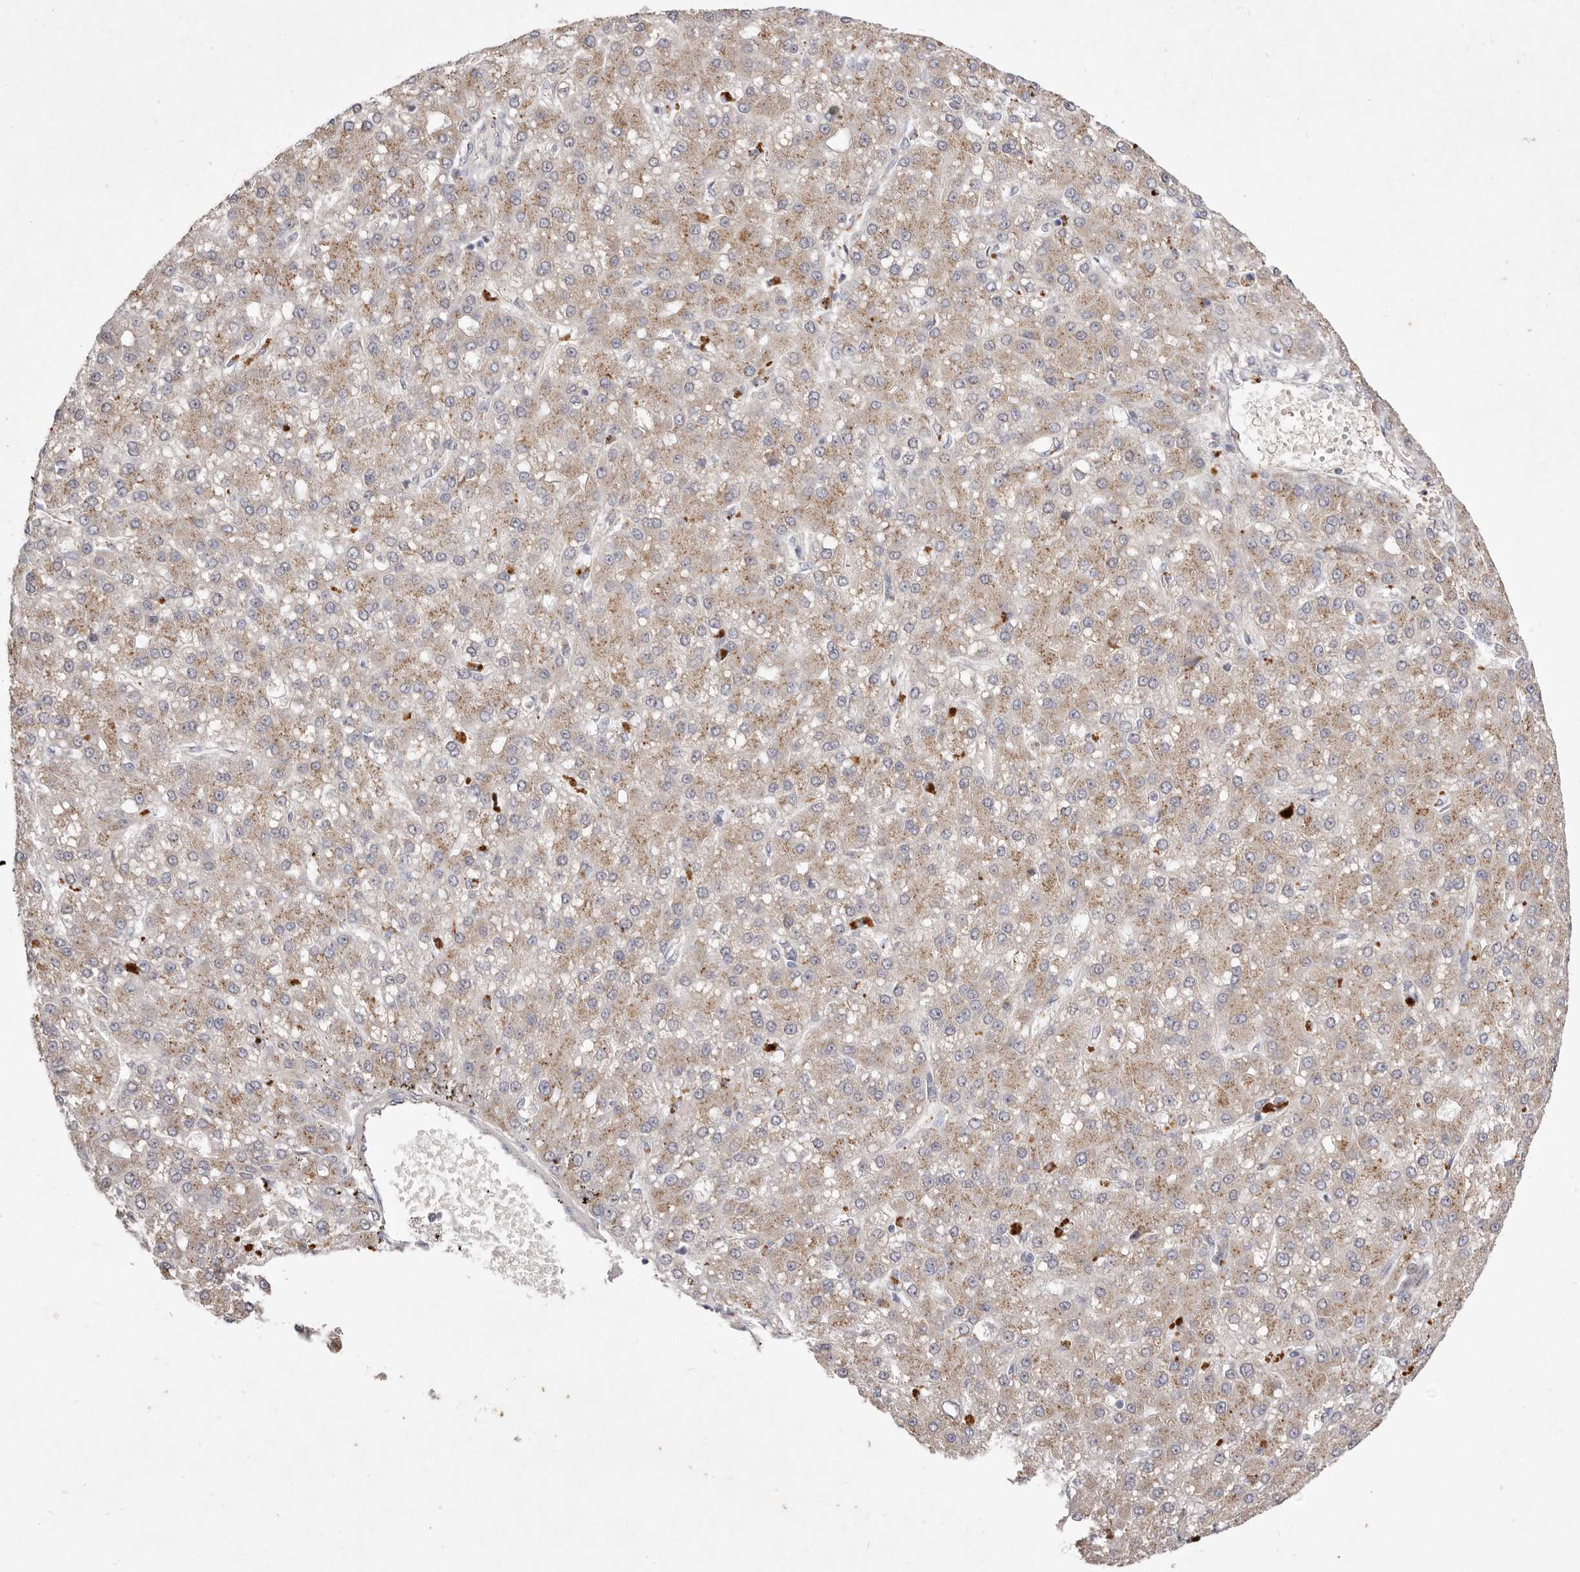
{"staining": {"intensity": "moderate", "quantity": ">75%", "location": "cytoplasmic/membranous"}, "tissue": "liver cancer", "cell_type": "Tumor cells", "image_type": "cancer", "snomed": [{"axis": "morphology", "description": "Carcinoma, Hepatocellular, NOS"}, {"axis": "topography", "description": "Liver"}], "caption": "Approximately >75% of tumor cells in human hepatocellular carcinoma (liver) reveal moderate cytoplasmic/membranous protein positivity as visualized by brown immunohistochemical staining.", "gene": "USP24", "patient": {"sex": "male", "age": 67}}